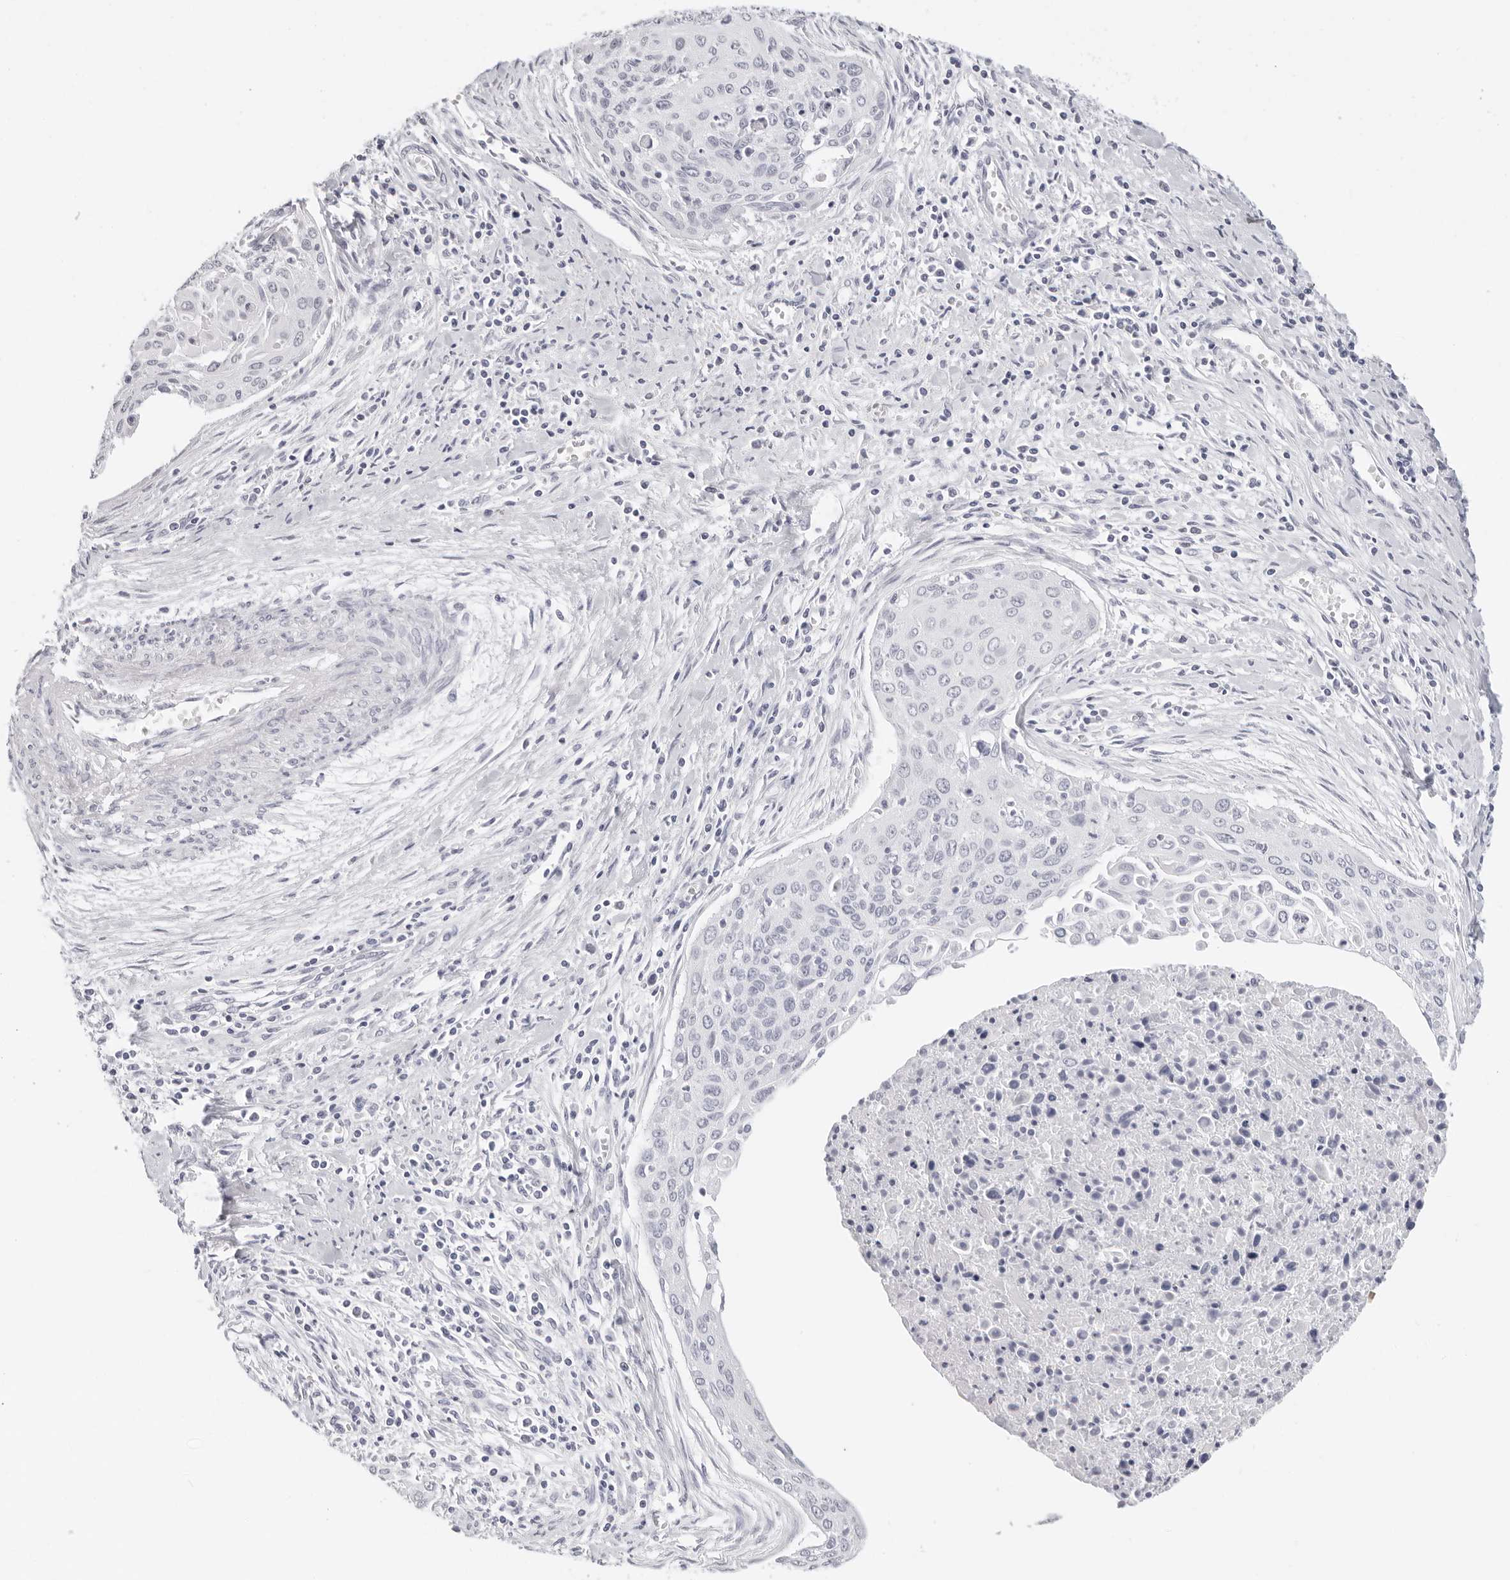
{"staining": {"intensity": "negative", "quantity": "none", "location": "none"}, "tissue": "cervical cancer", "cell_type": "Tumor cells", "image_type": "cancer", "snomed": [{"axis": "morphology", "description": "Squamous cell carcinoma, NOS"}, {"axis": "topography", "description": "Cervix"}], "caption": "This is an immunohistochemistry micrograph of human cervical cancer (squamous cell carcinoma). There is no staining in tumor cells.", "gene": "AGMAT", "patient": {"sex": "female", "age": 55}}